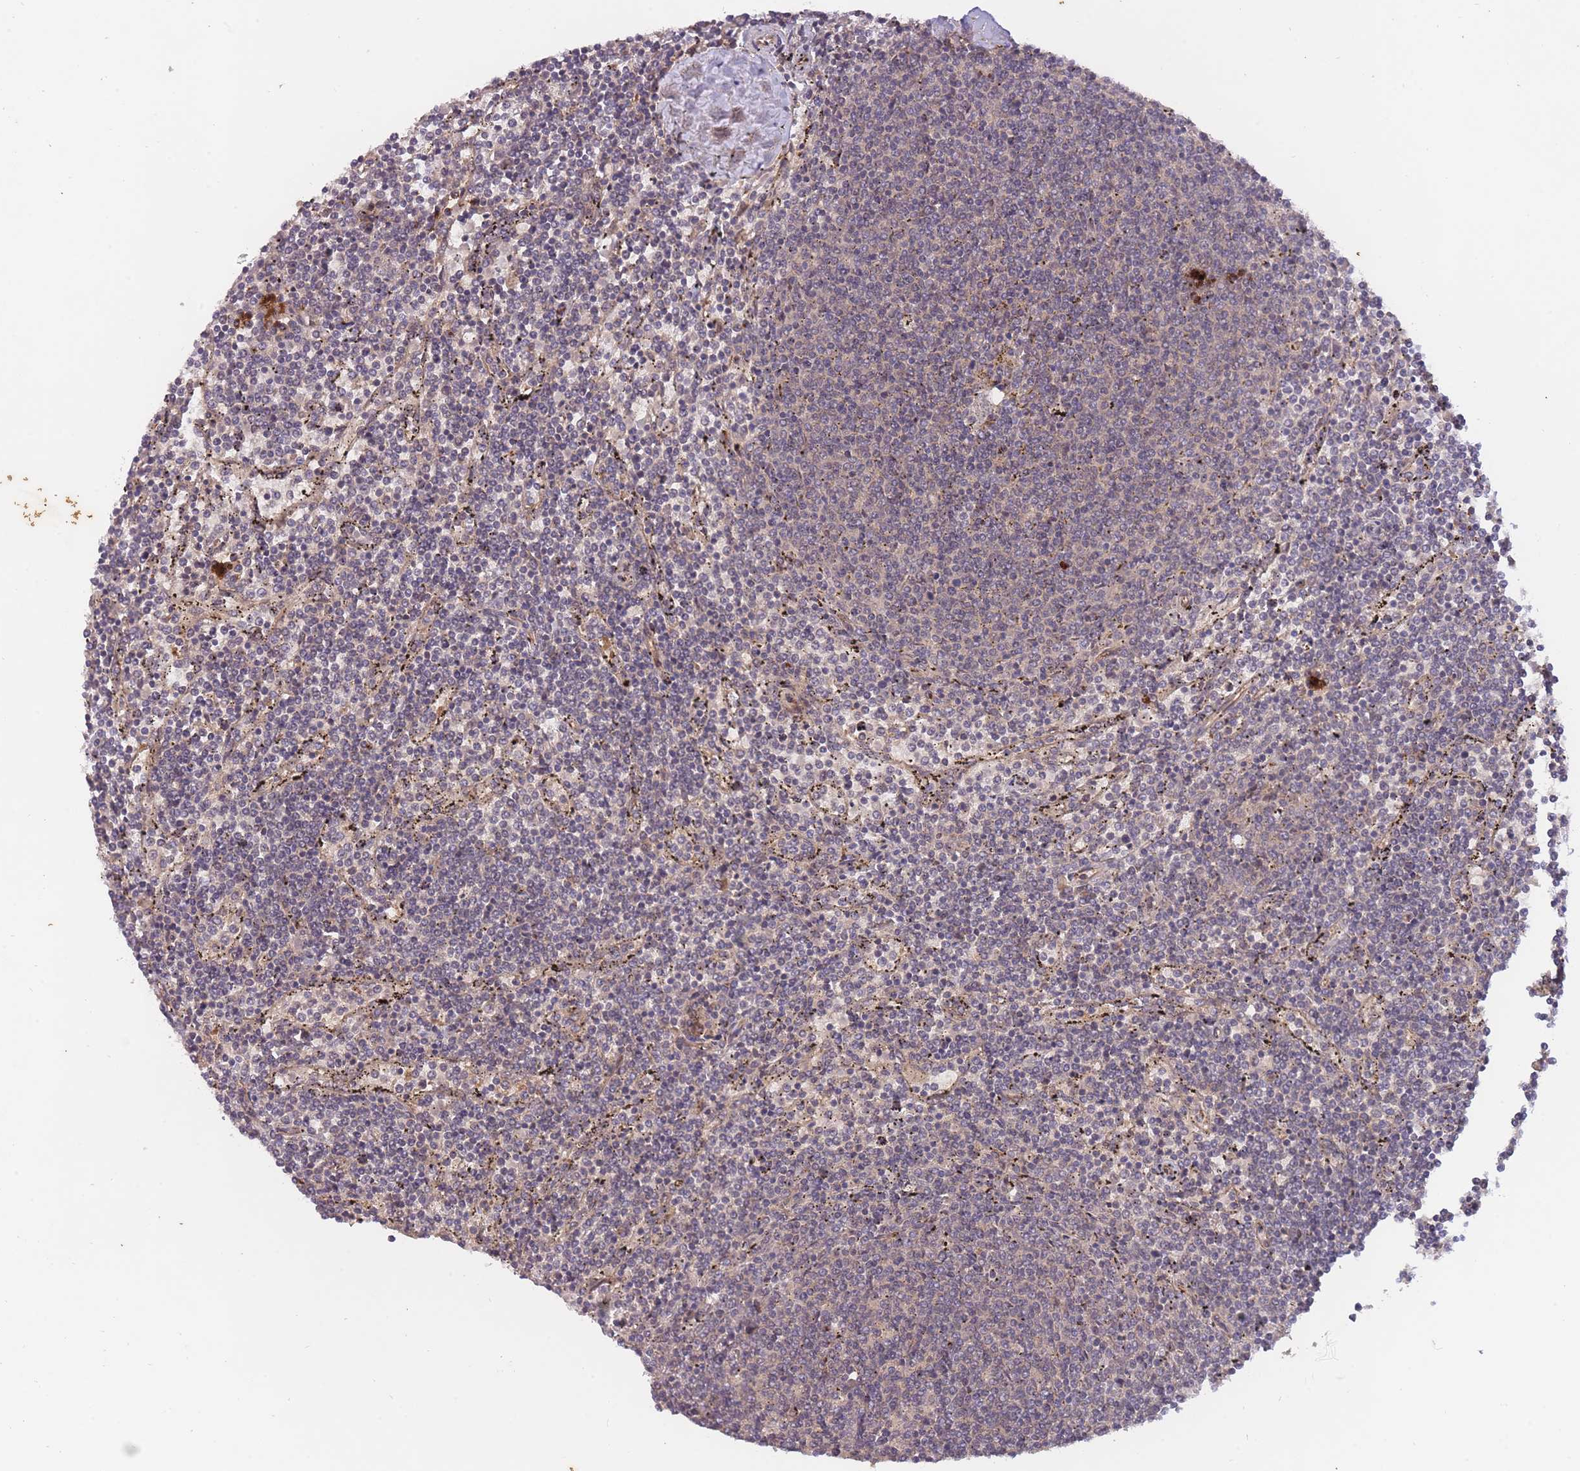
{"staining": {"intensity": "weak", "quantity": "<25%", "location": "cytoplasmic/membranous"}, "tissue": "lymphoma", "cell_type": "Tumor cells", "image_type": "cancer", "snomed": [{"axis": "morphology", "description": "Malignant lymphoma, non-Hodgkin's type, Low grade"}, {"axis": "topography", "description": "Spleen"}], "caption": "Tumor cells show no significant protein expression in malignant lymphoma, non-Hodgkin's type (low-grade).", "gene": "SMC6", "patient": {"sex": "female", "age": 50}}